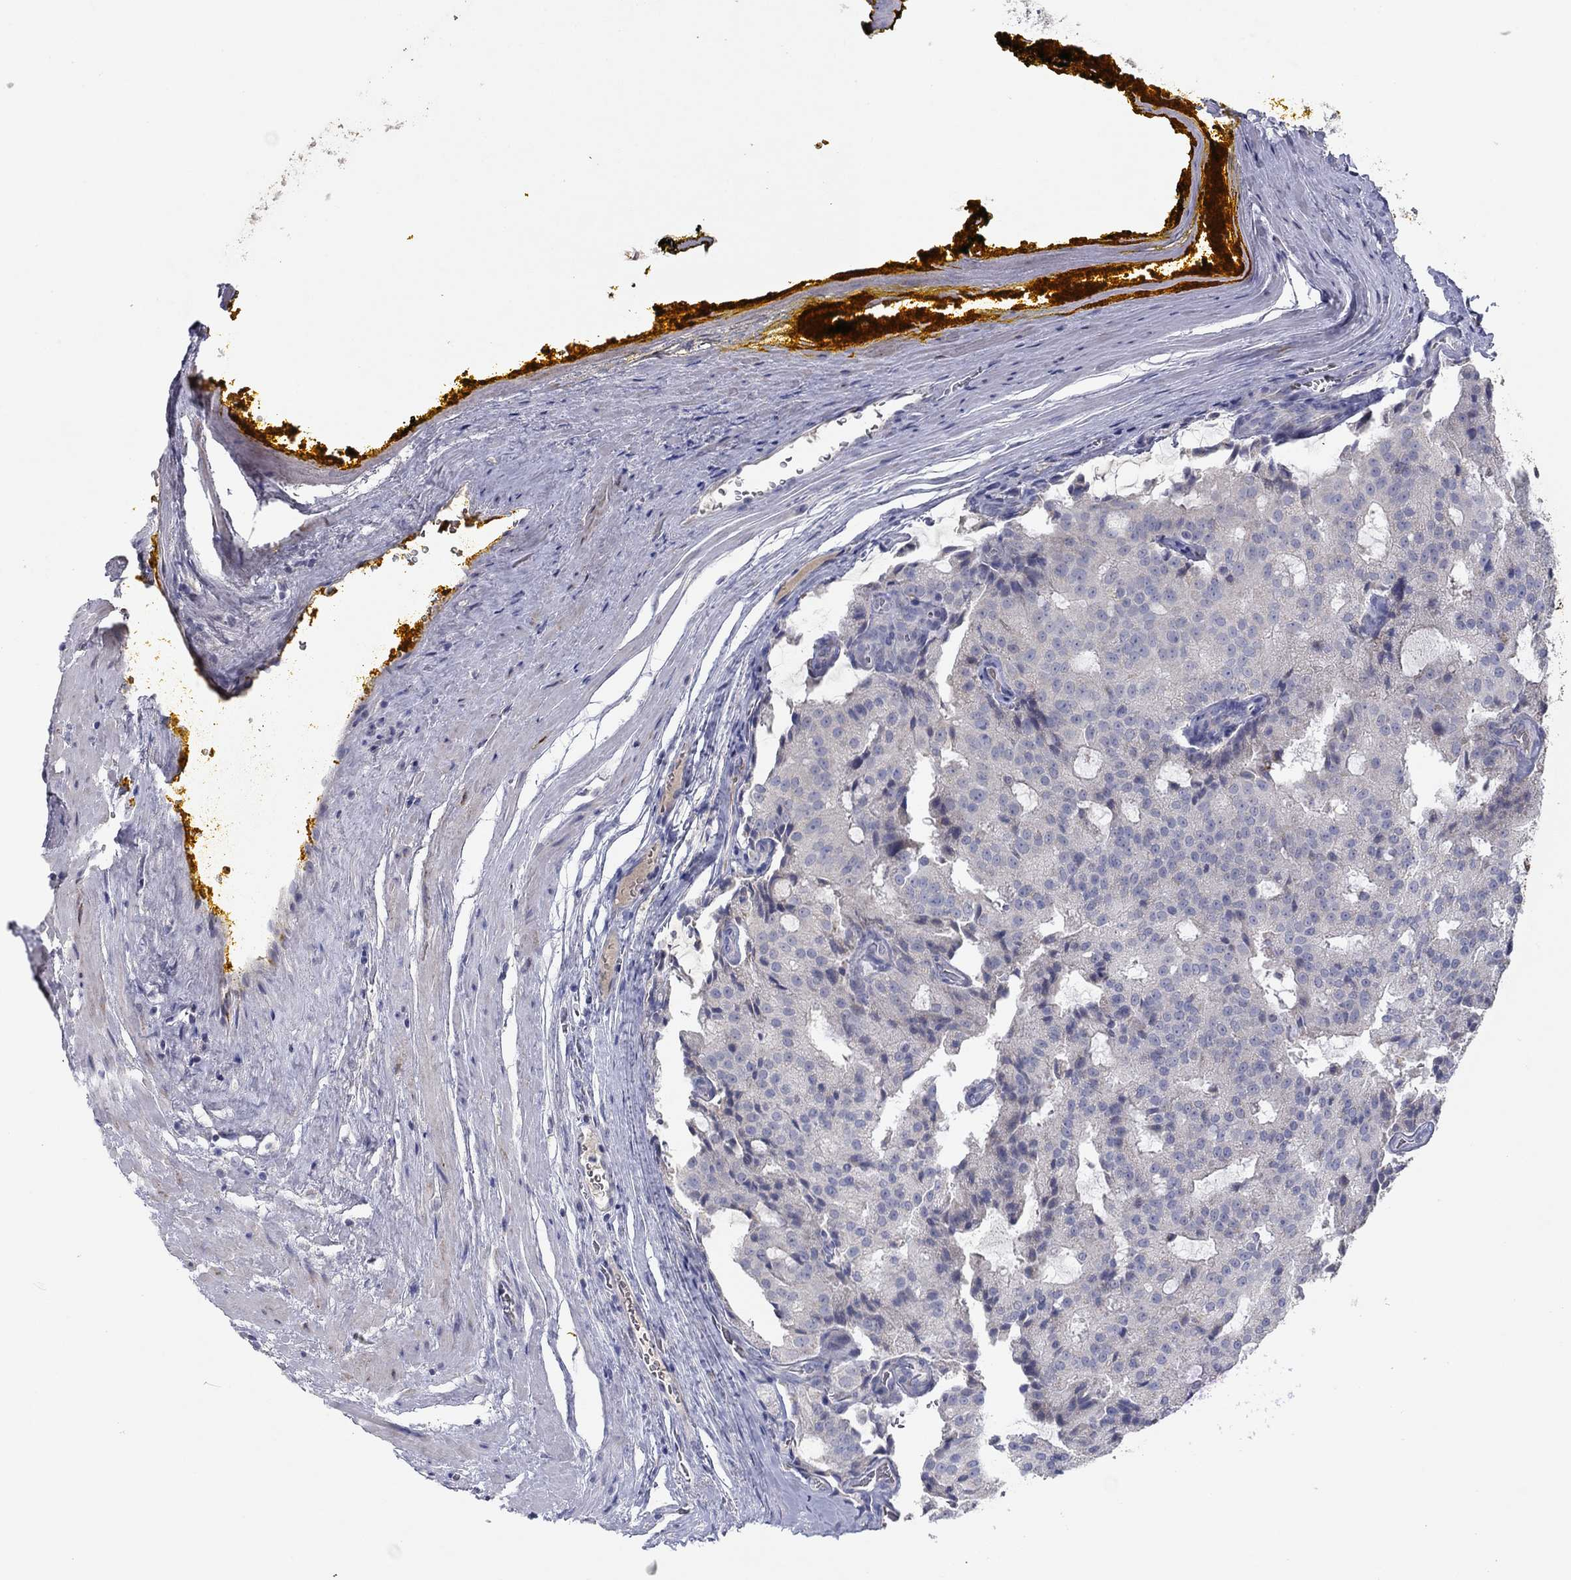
{"staining": {"intensity": "negative", "quantity": "none", "location": "none"}, "tissue": "prostate cancer", "cell_type": "Tumor cells", "image_type": "cancer", "snomed": [{"axis": "morphology", "description": "Adenocarcinoma, NOS"}, {"axis": "topography", "description": "Prostate and seminal vesicle, NOS"}, {"axis": "topography", "description": "Prostate"}], "caption": "High power microscopy histopathology image of an IHC photomicrograph of prostate cancer, revealing no significant positivity in tumor cells.", "gene": "PTGDS", "patient": {"sex": "male", "age": 67}}